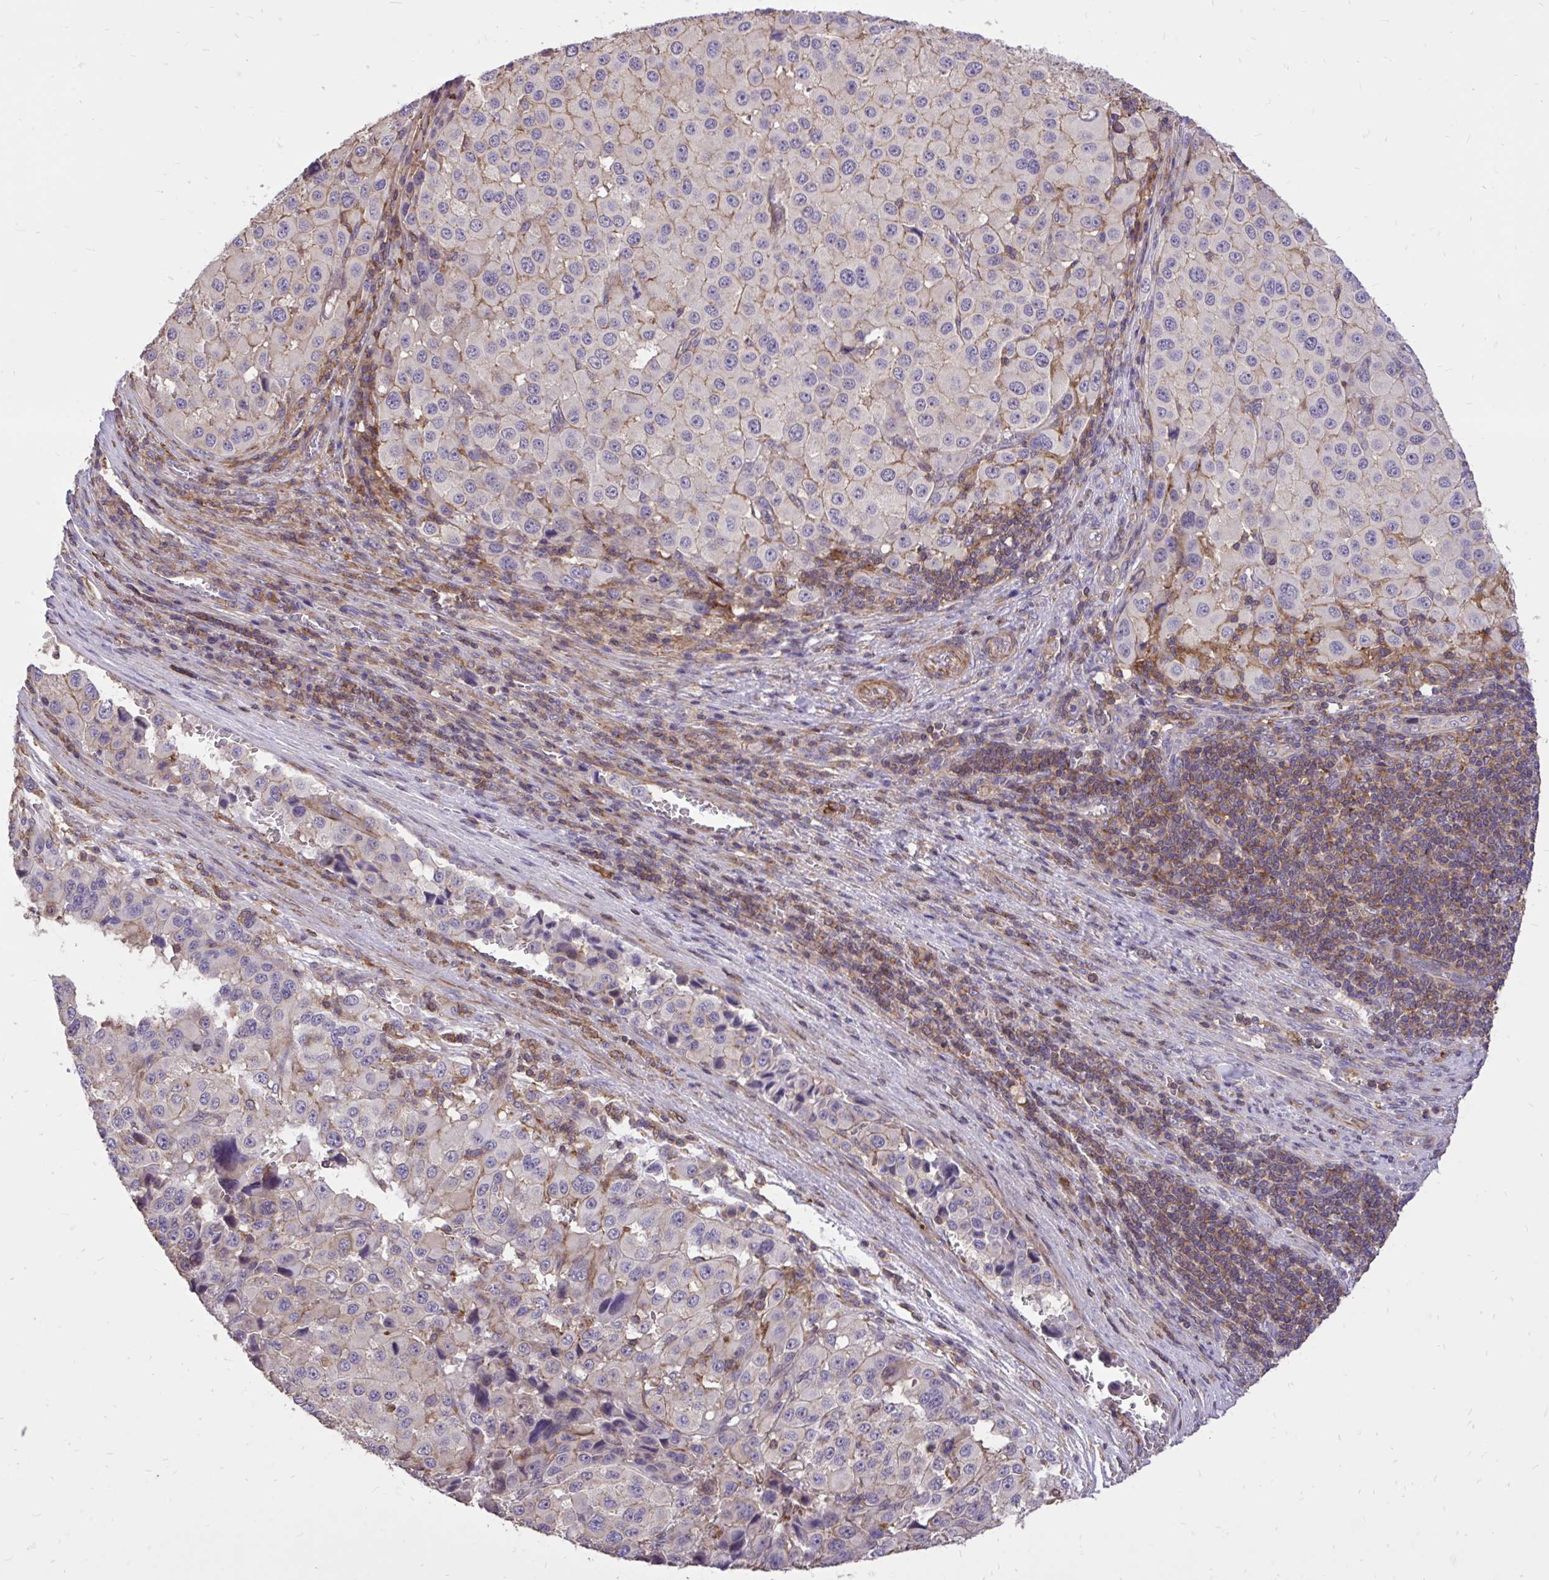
{"staining": {"intensity": "weak", "quantity": "<25%", "location": "cytoplasmic/membranous"}, "tissue": "melanoma", "cell_type": "Tumor cells", "image_type": "cancer", "snomed": [{"axis": "morphology", "description": "Malignant melanoma, Metastatic site"}, {"axis": "topography", "description": "Lymph node"}], "caption": "High power microscopy photomicrograph of an IHC histopathology image of malignant melanoma (metastatic site), revealing no significant expression in tumor cells.", "gene": "IGFL2", "patient": {"sex": "female", "age": 65}}